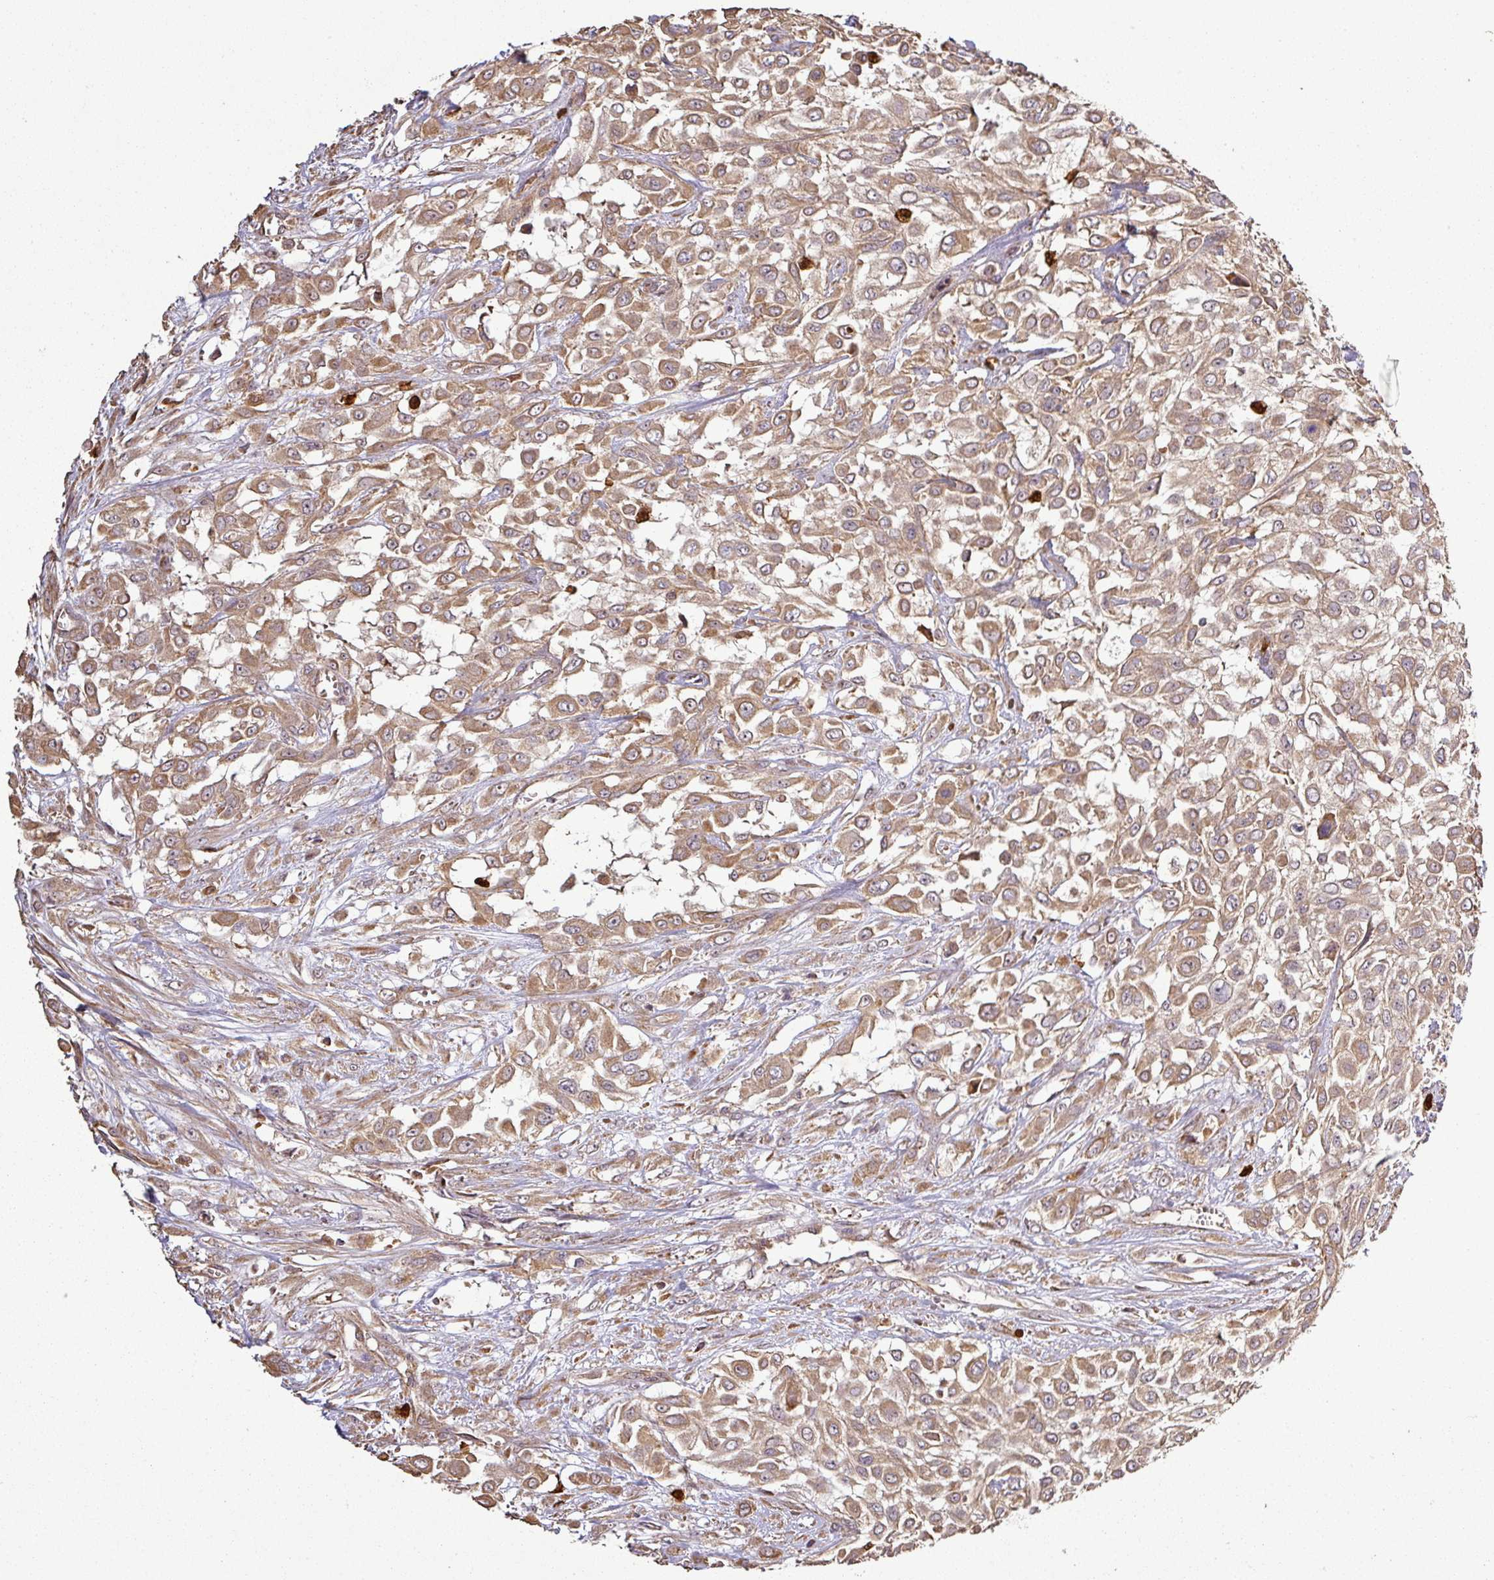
{"staining": {"intensity": "moderate", "quantity": ">75%", "location": "cytoplasmic/membranous"}, "tissue": "urothelial cancer", "cell_type": "Tumor cells", "image_type": "cancer", "snomed": [{"axis": "morphology", "description": "Urothelial carcinoma, High grade"}, {"axis": "topography", "description": "Urinary bladder"}], "caption": "Urothelial cancer stained for a protein reveals moderate cytoplasmic/membranous positivity in tumor cells. (Brightfield microscopy of DAB IHC at high magnification).", "gene": "PLEKHM1", "patient": {"sex": "male", "age": 57}}